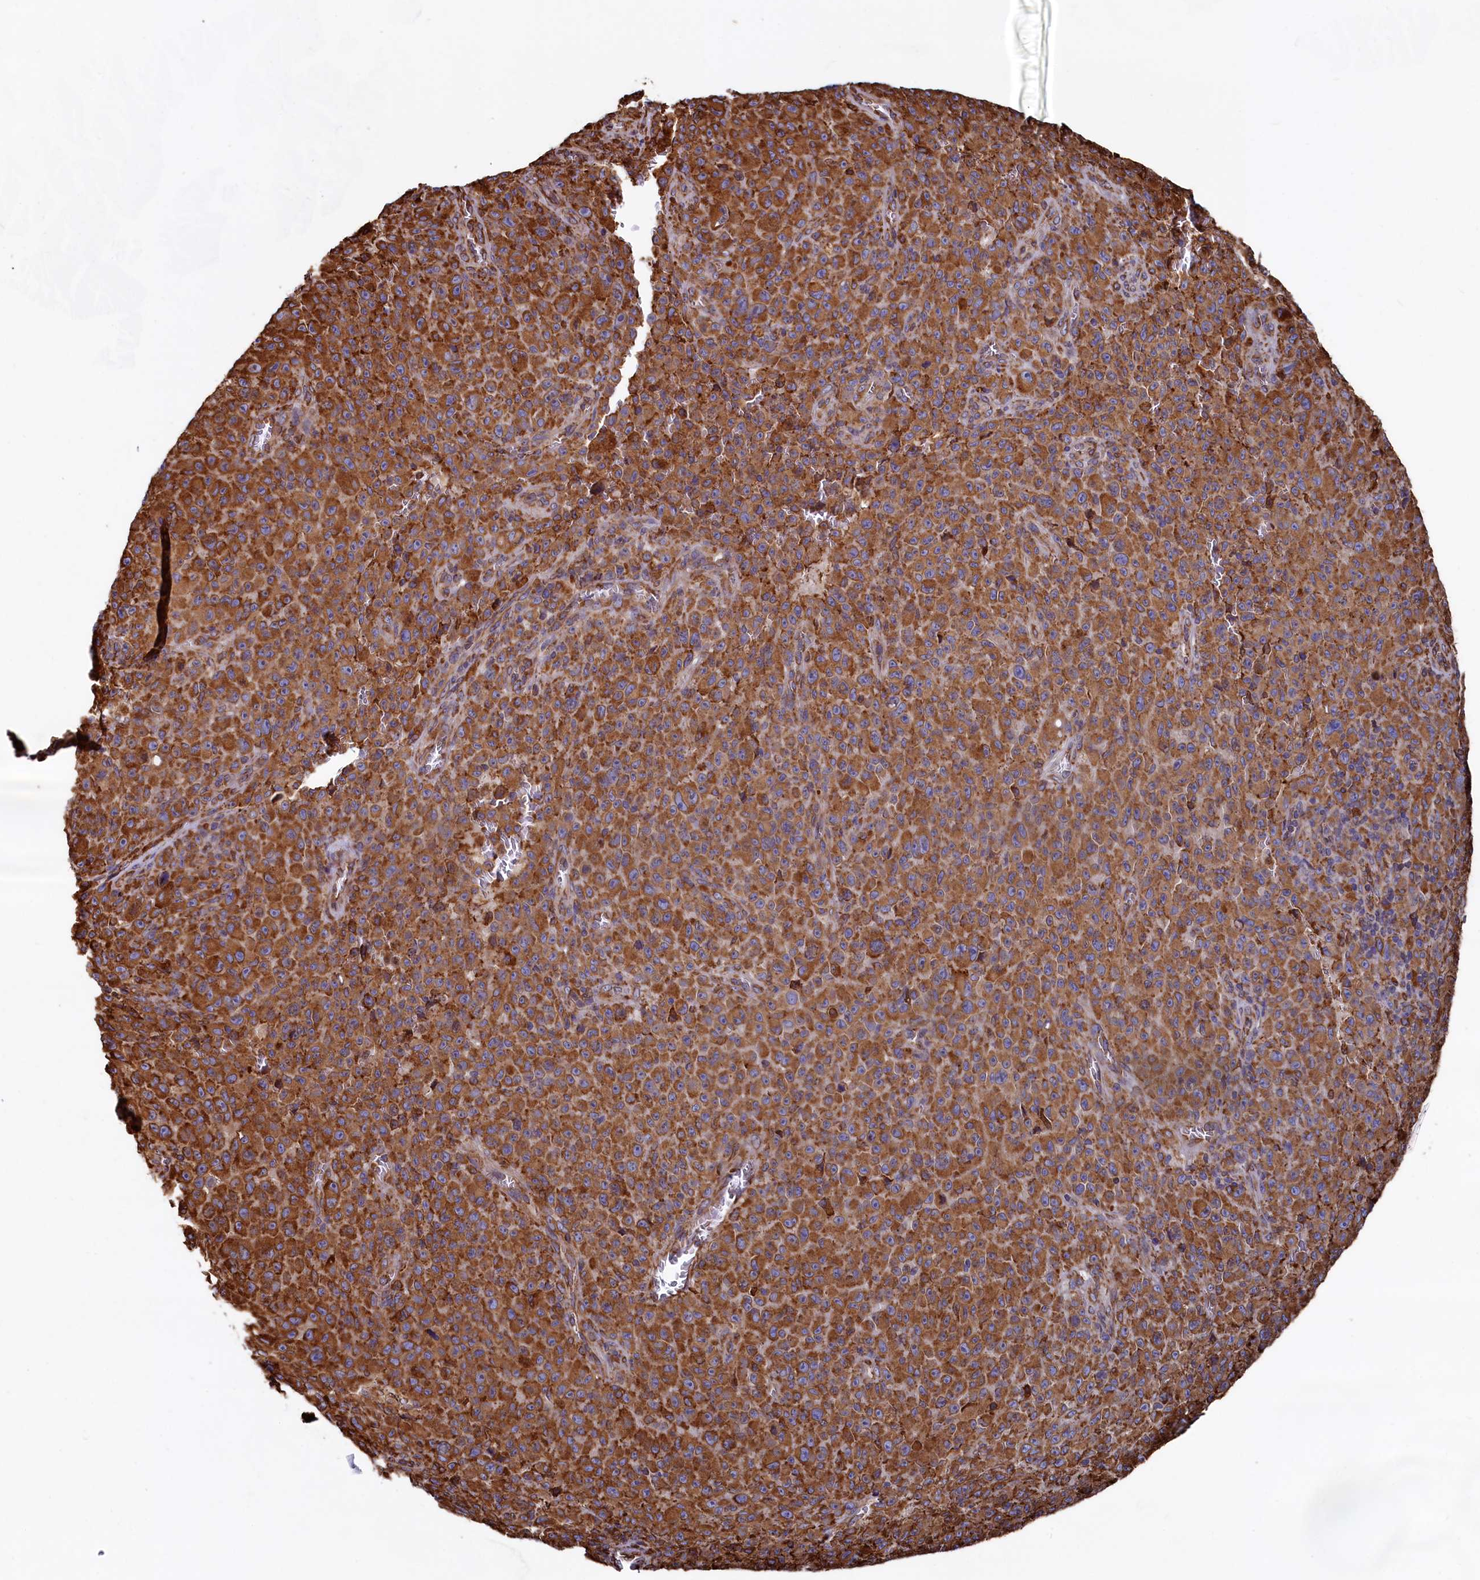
{"staining": {"intensity": "strong", "quantity": ">75%", "location": "cytoplasmic/membranous"}, "tissue": "melanoma", "cell_type": "Tumor cells", "image_type": "cancer", "snomed": [{"axis": "morphology", "description": "Malignant melanoma, NOS"}, {"axis": "topography", "description": "Skin"}], "caption": "A brown stain labels strong cytoplasmic/membranous expression of a protein in human malignant melanoma tumor cells.", "gene": "NEURL1B", "patient": {"sex": "female", "age": 82}}